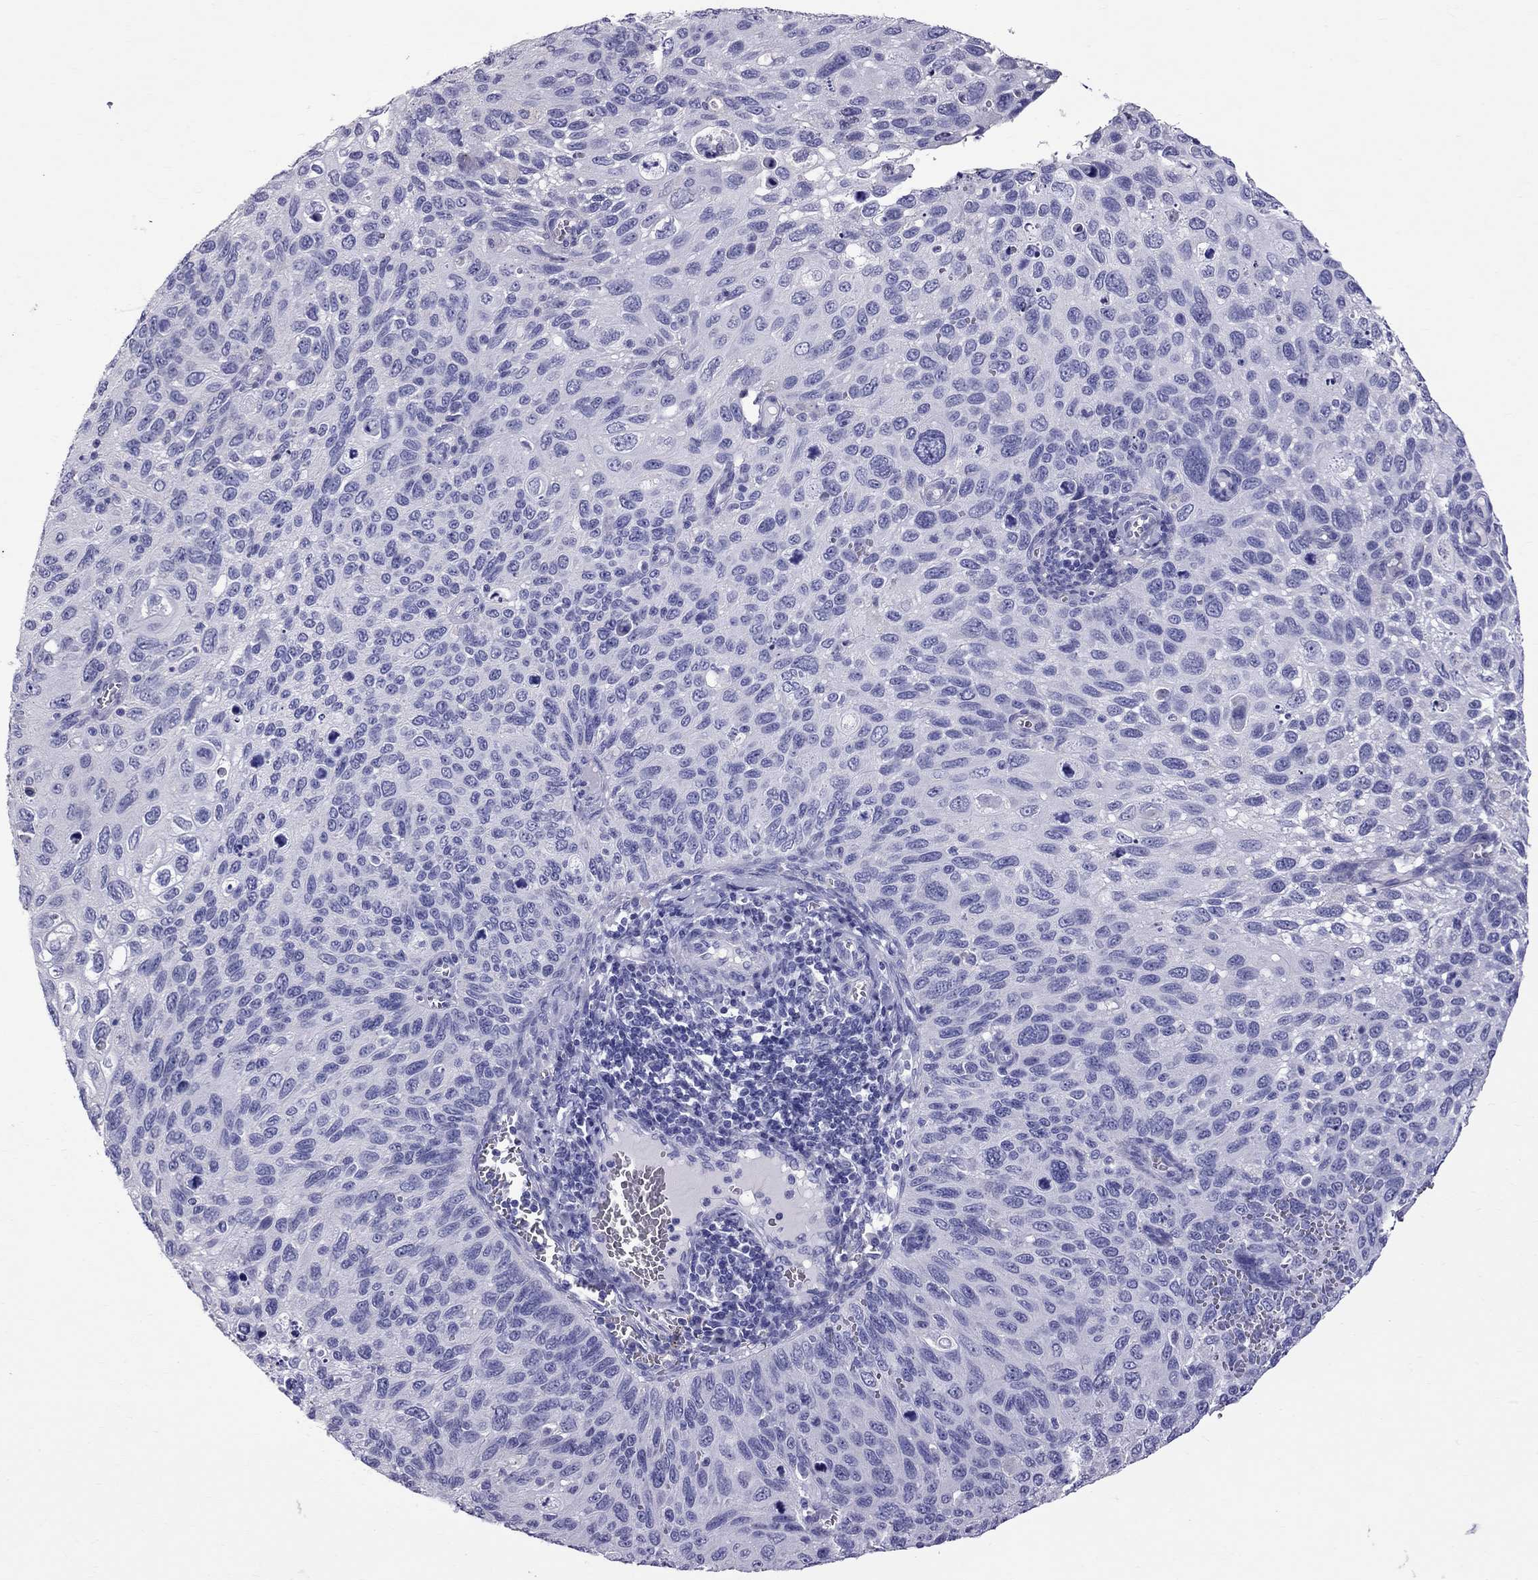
{"staining": {"intensity": "negative", "quantity": "none", "location": "none"}, "tissue": "cervical cancer", "cell_type": "Tumor cells", "image_type": "cancer", "snomed": [{"axis": "morphology", "description": "Squamous cell carcinoma, NOS"}, {"axis": "topography", "description": "Cervix"}], "caption": "This is an IHC histopathology image of squamous cell carcinoma (cervical). There is no staining in tumor cells.", "gene": "TTLL13", "patient": {"sex": "female", "age": 70}}